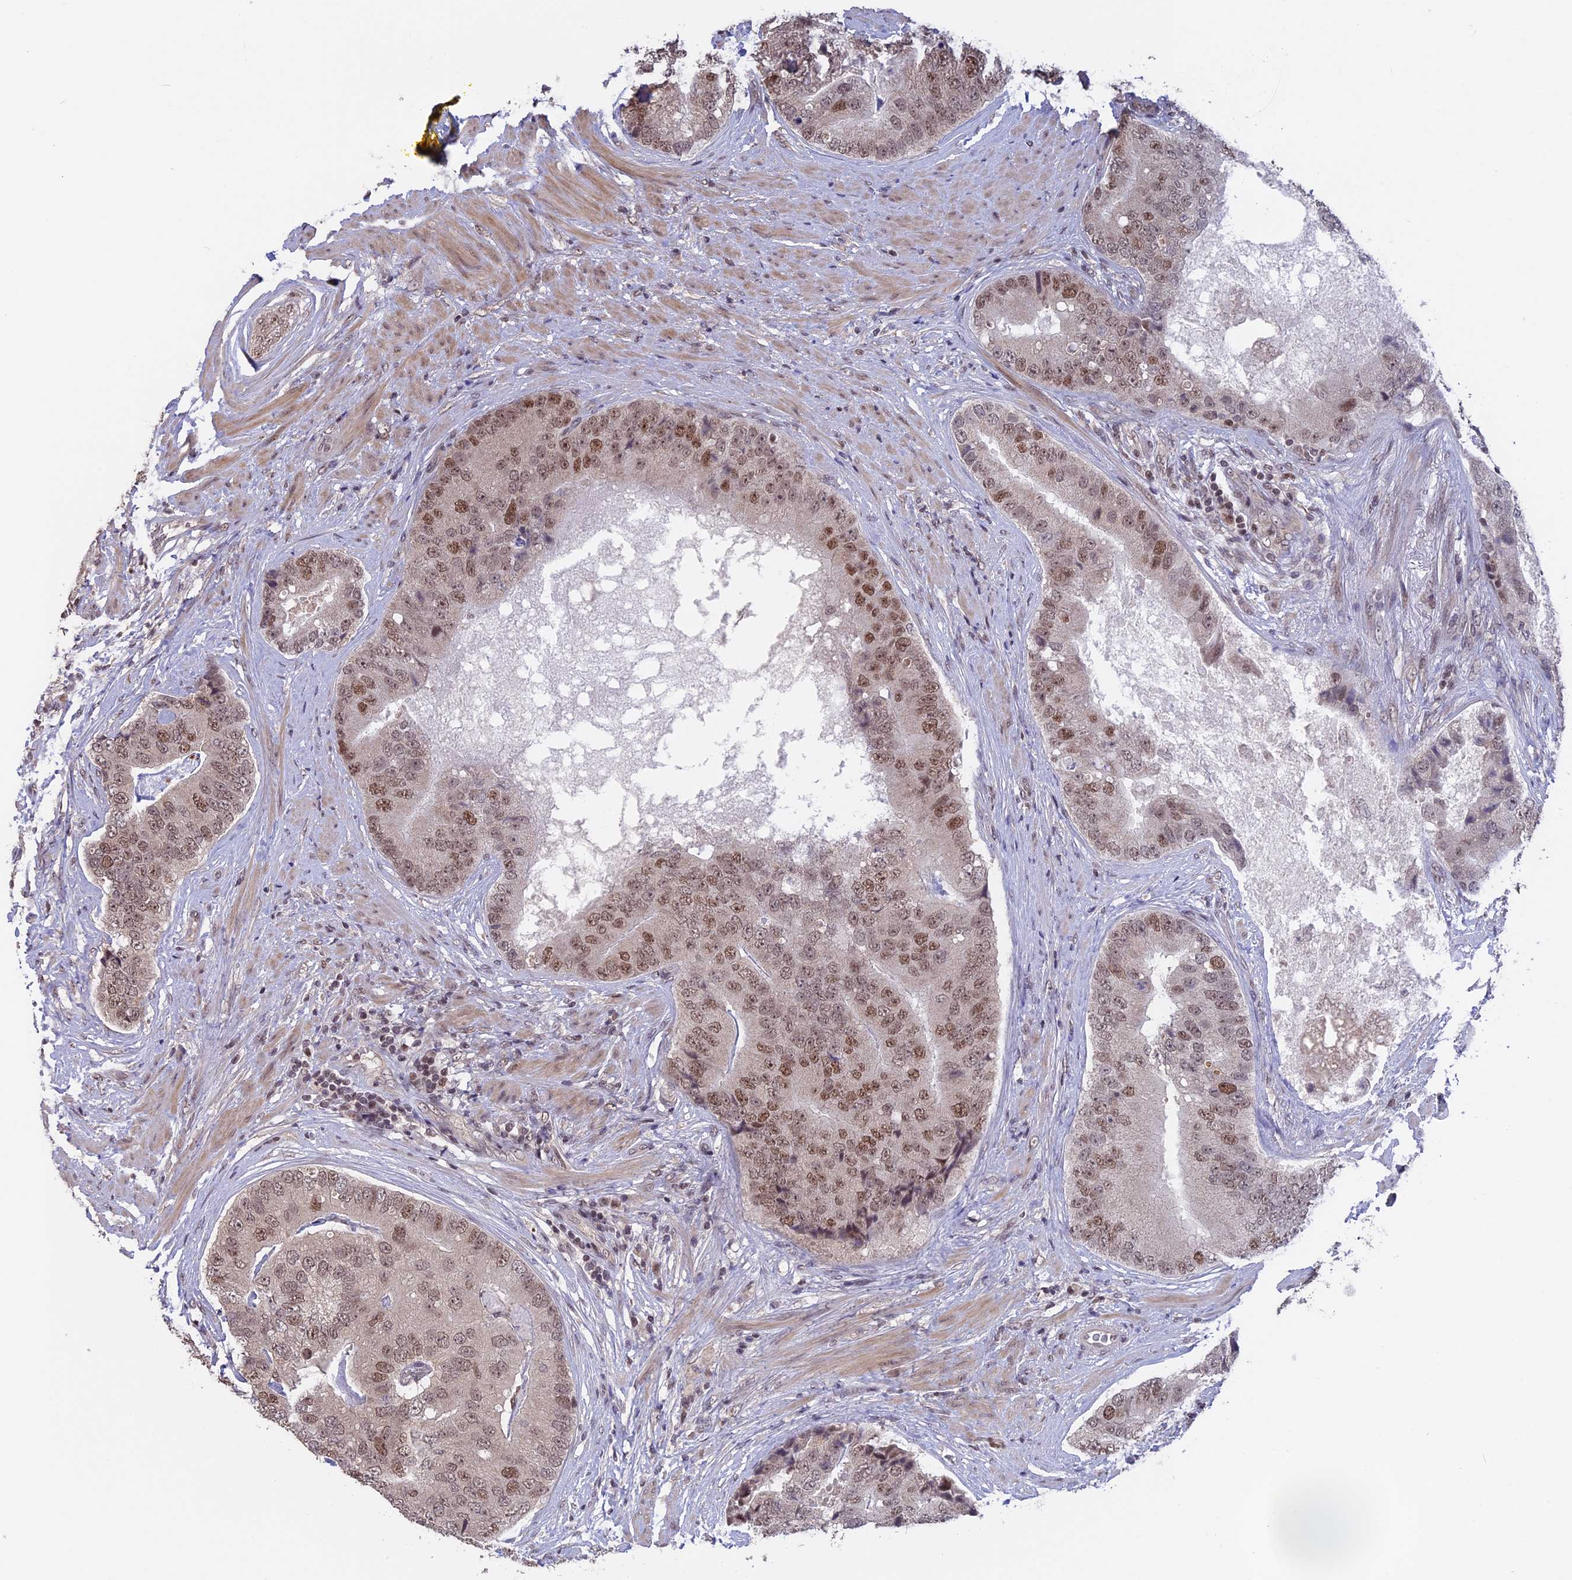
{"staining": {"intensity": "moderate", "quantity": ">75%", "location": "nuclear"}, "tissue": "prostate cancer", "cell_type": "Tumor cells", "image_type": "cancer", "snomed": [{"axis": "morphology", "description": "Adenocarcinoma, High grade"}, {"axis": "topography", "description": "Prostate"}], "caption": "This is an image of IHC staining of prostate cancer, which shows moderate staining in the nuclear of tumor cells.", "gene": "RFC5", "patient": {"sex": "male", "age": 70}}